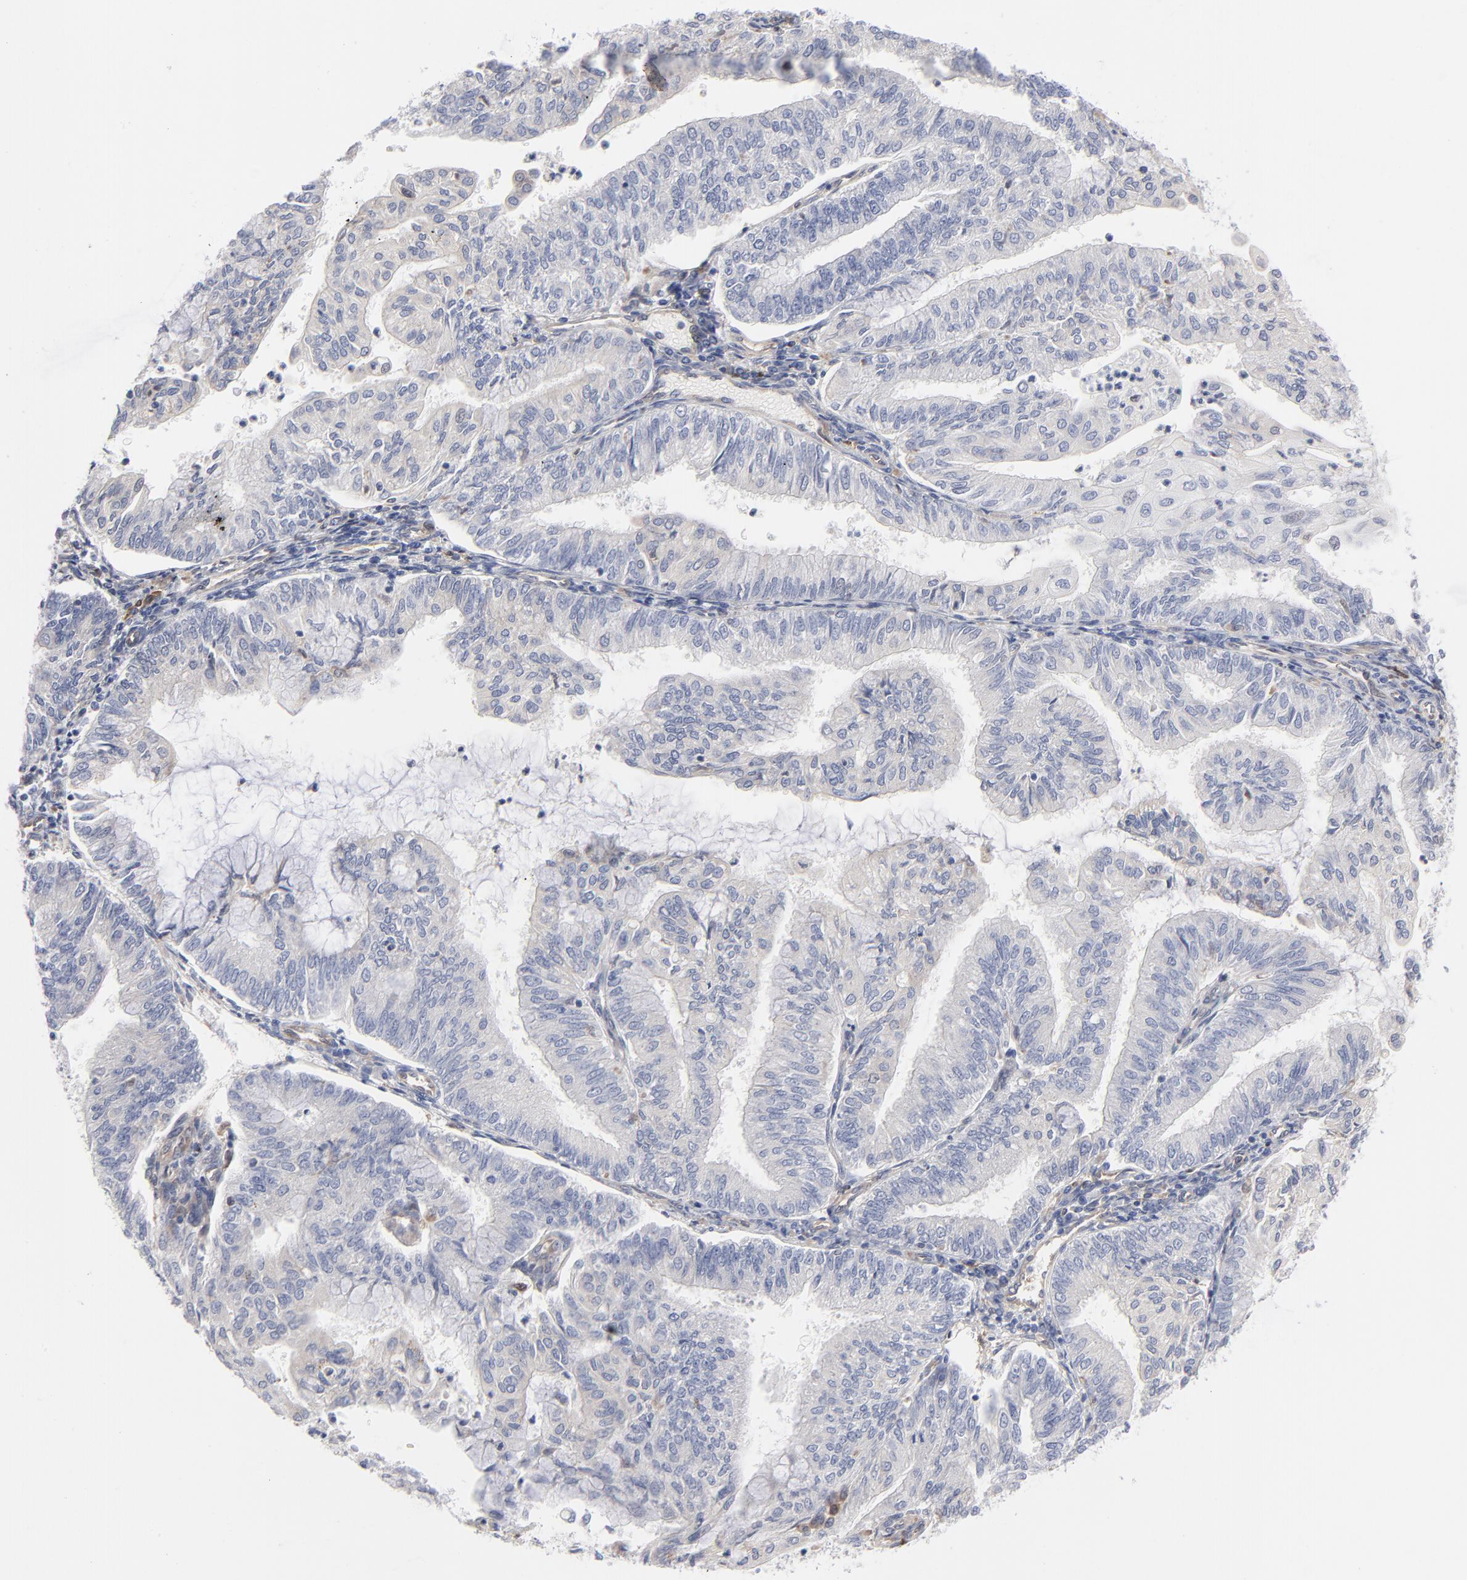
{"staining": {"intensity": "negative", "quantity": "none", "location": "none"}, "tissue": "endometrial cancer", "cell_type": "Tumor cells", "image_type": "cancer", "snomed": [{"axis": "morphology", "description": "Adenocarcinoma, NOS"}, {"axis": "topography", "description": "Endometrium"}], "caption": "DAB immunohistochemical staining of endometrial cancer reveals no significant positivity in tumor cells. (Brightfield microscopy of DAB (3,3'-diaminobenzidine) IHC at high magnification).", "gene": "ARRB1", "patient": {"sex": "female", "age": 59}}